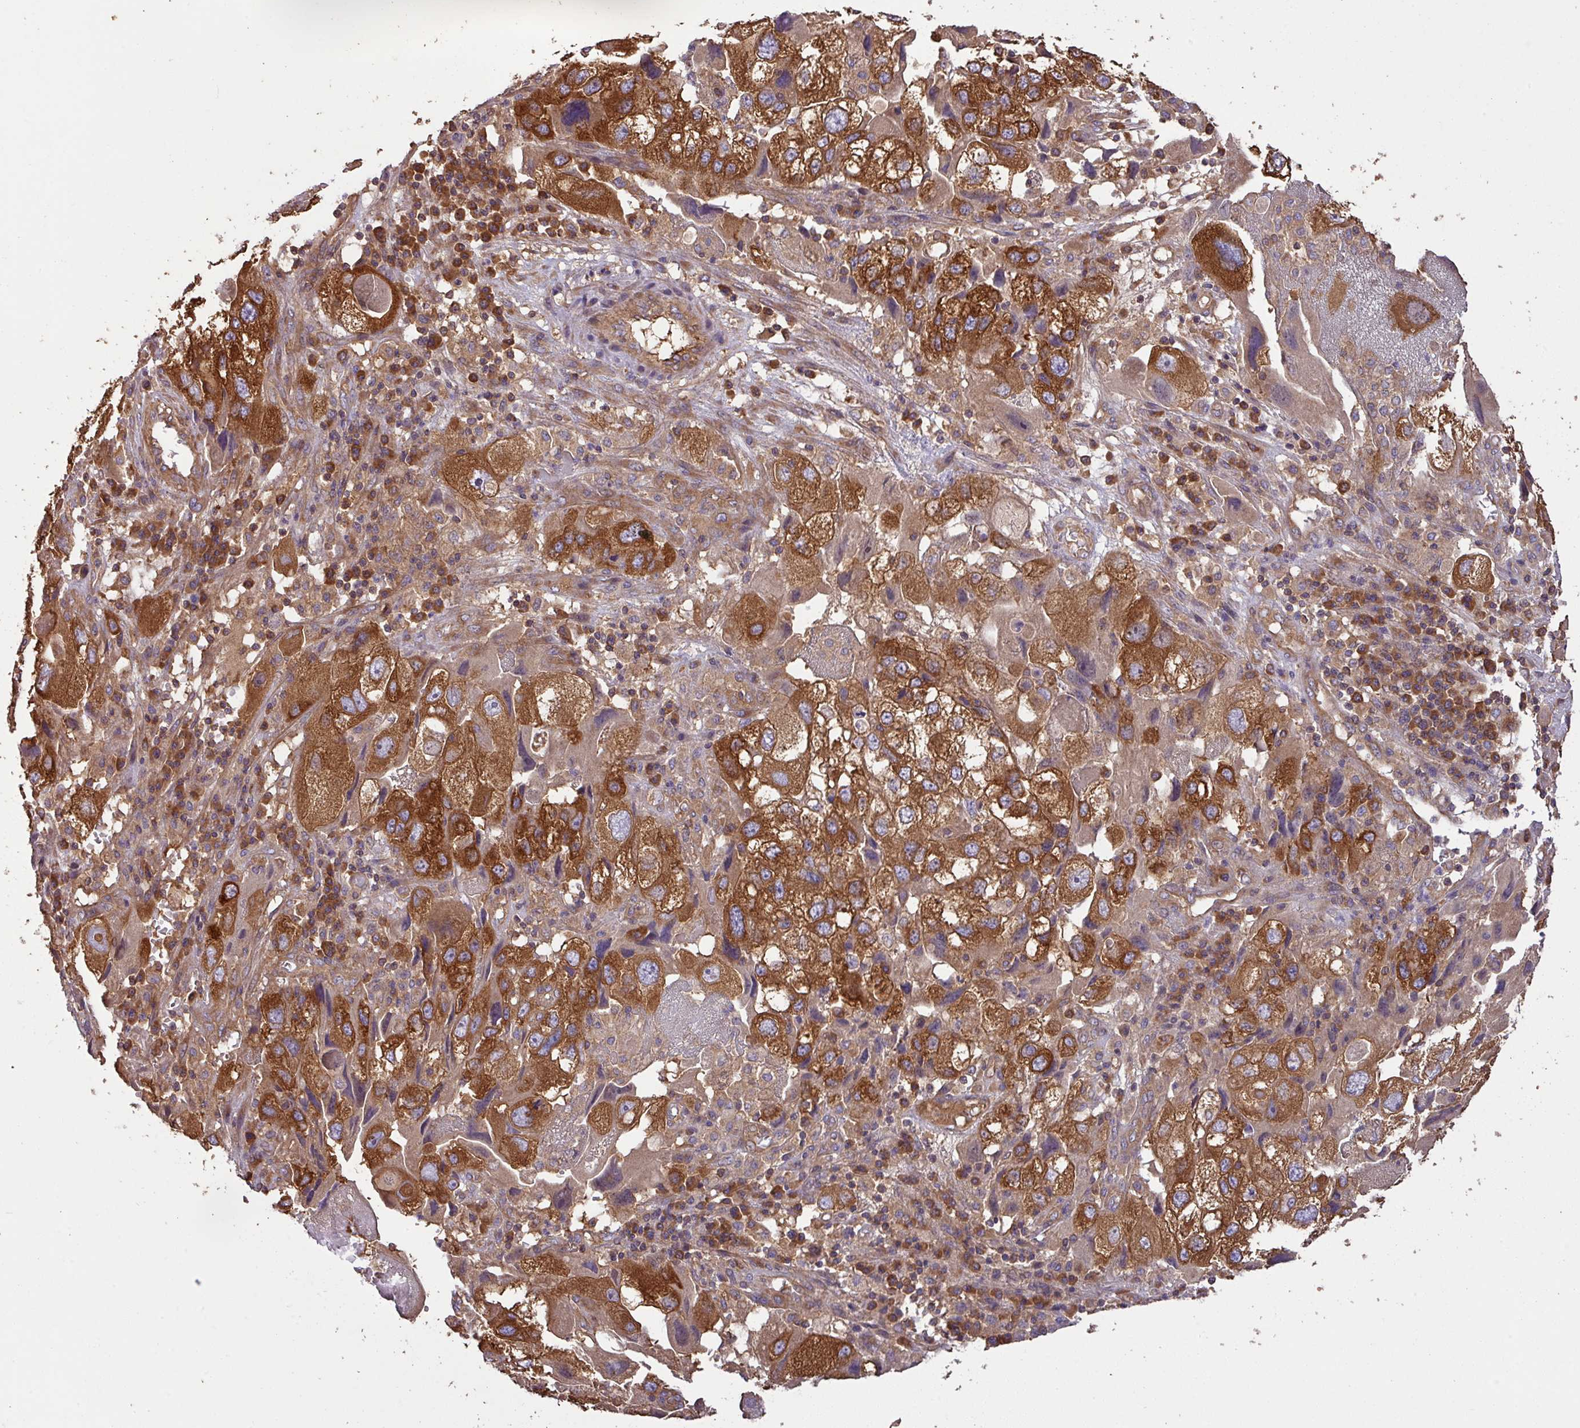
{"staining": {"intensity": "strong", "quantity": ">75%", "location": "cytoplasmic/membranous"}, "tissue": "endometrial cancer", "cell_type": "Tumor cells", "image_type": "cancer", "snomed": [{"axis": "morphology", "description": "Adenocarcinoma, NOS"}, {"axis": "topography", "description": "Endometrium"}], "caption": "A high-resolution histopathology image shows immunohistochemistry (IHC) staining of adenocarcinoma (endometrial), which demonstrates strong cytoplasmic/membranous staining in approximately >75% of tumor cells. (Brightfield microscopy of DAB IHC at high magnification).", "gene": "GSPT1", "patient": {"sex": "female", "age": 49}}